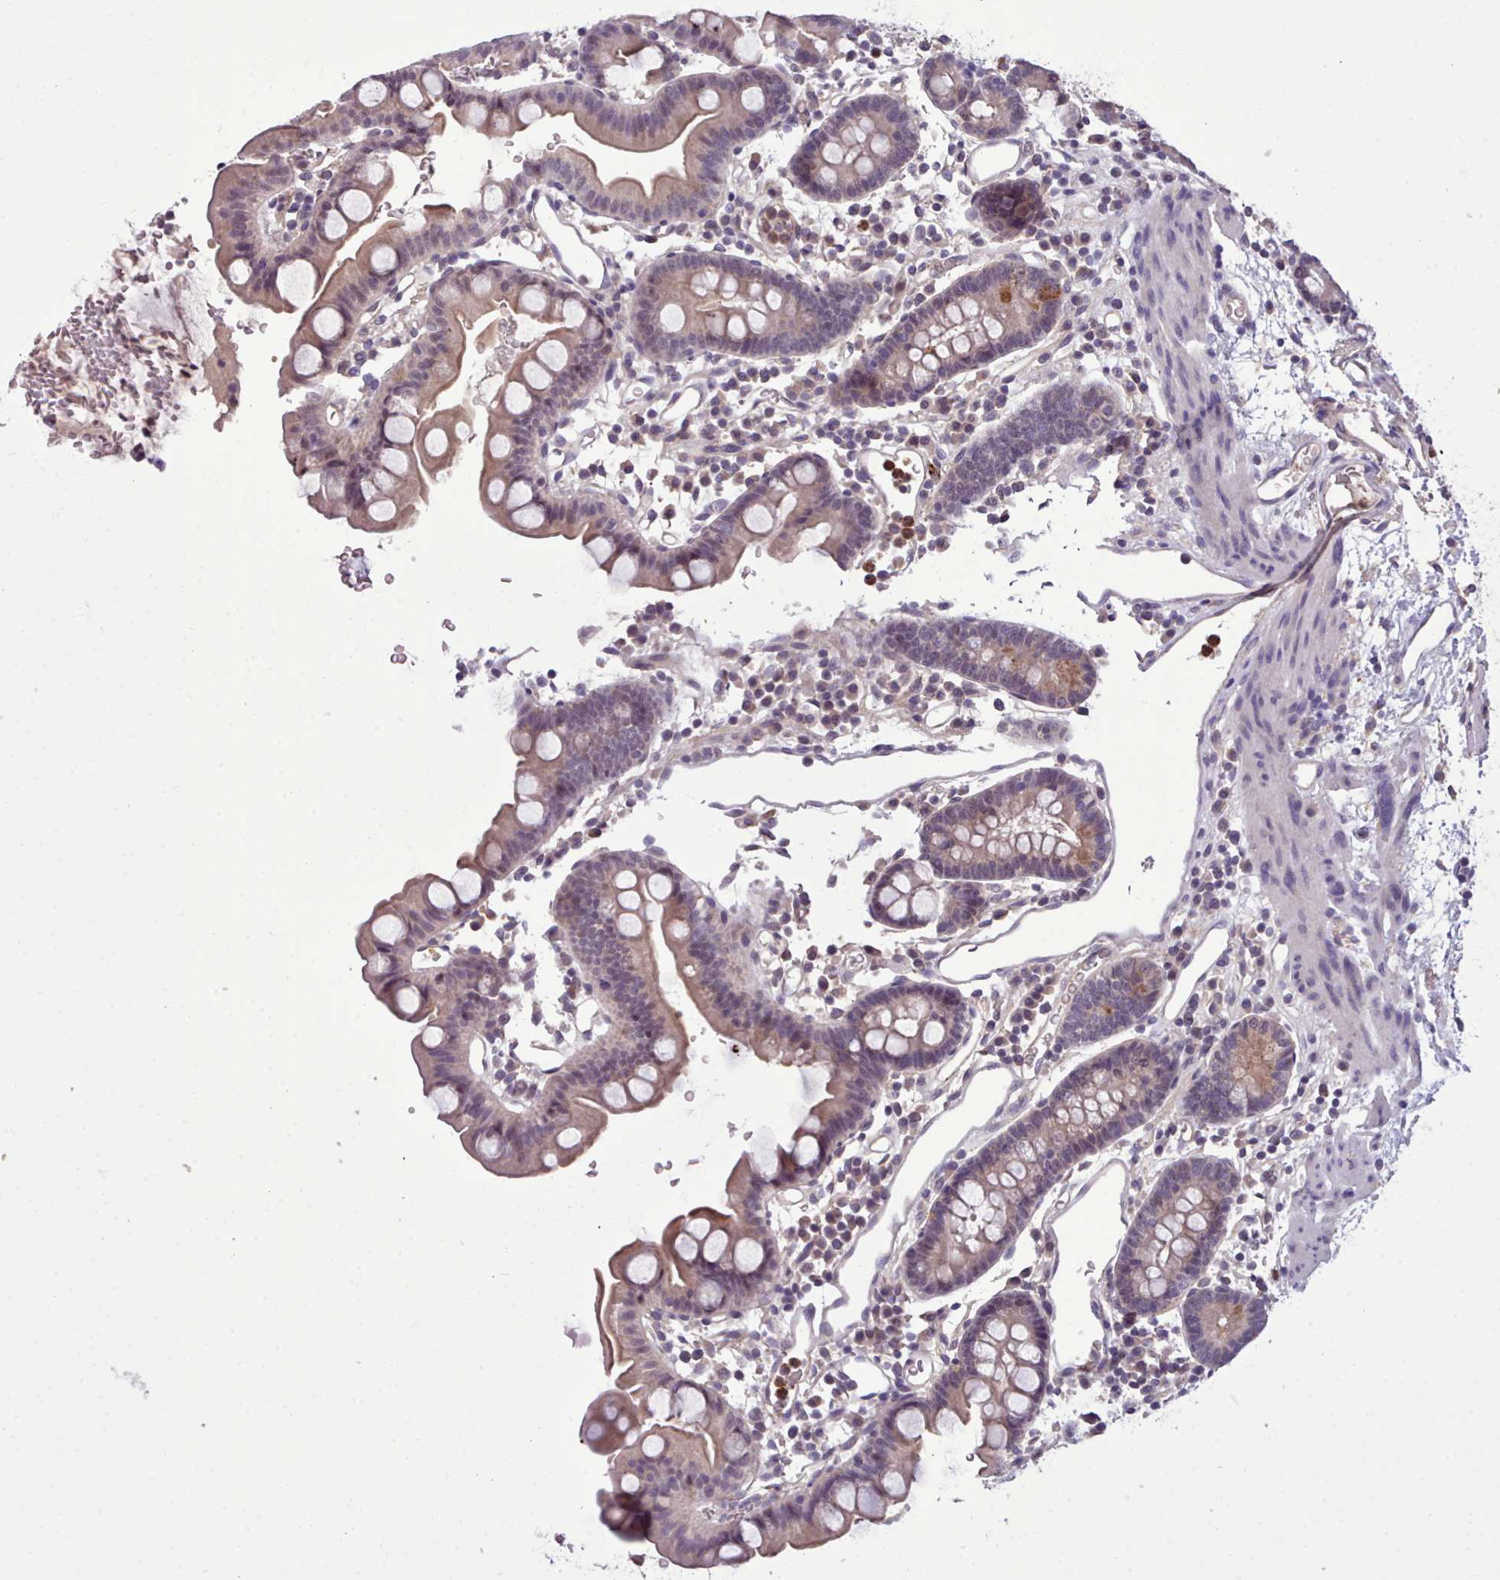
{"staining": {"intensity": "strong", "quantity": "25%-75%", "location": "cytoplasmic/membranous"}, "tissue": "small intestine", "cell_type": "Glandular cells", "image_type": "normal", "snomed": [{"axis": "morphology", "description": "Normal tissue, NOS"}, {"axis": "topography", "description": "Stomach, upper"}, {"axis": "topography", "description": "Stomach, lower"}, {"axis": "topography", "description": "Small intestine"}], "caption": "Small intestine stained with immunohistochemistry (IHC) exhibits strong cytoplasmic/membranous staining in approximately 25%-75% of glandular cells. The protein is stained brown, and the nuclei are stained in blue (DAB IHC with brightfield microscopy, high magnification).", "gene": "KCTD16", "patient": {"sex": "male", "age": 68}}